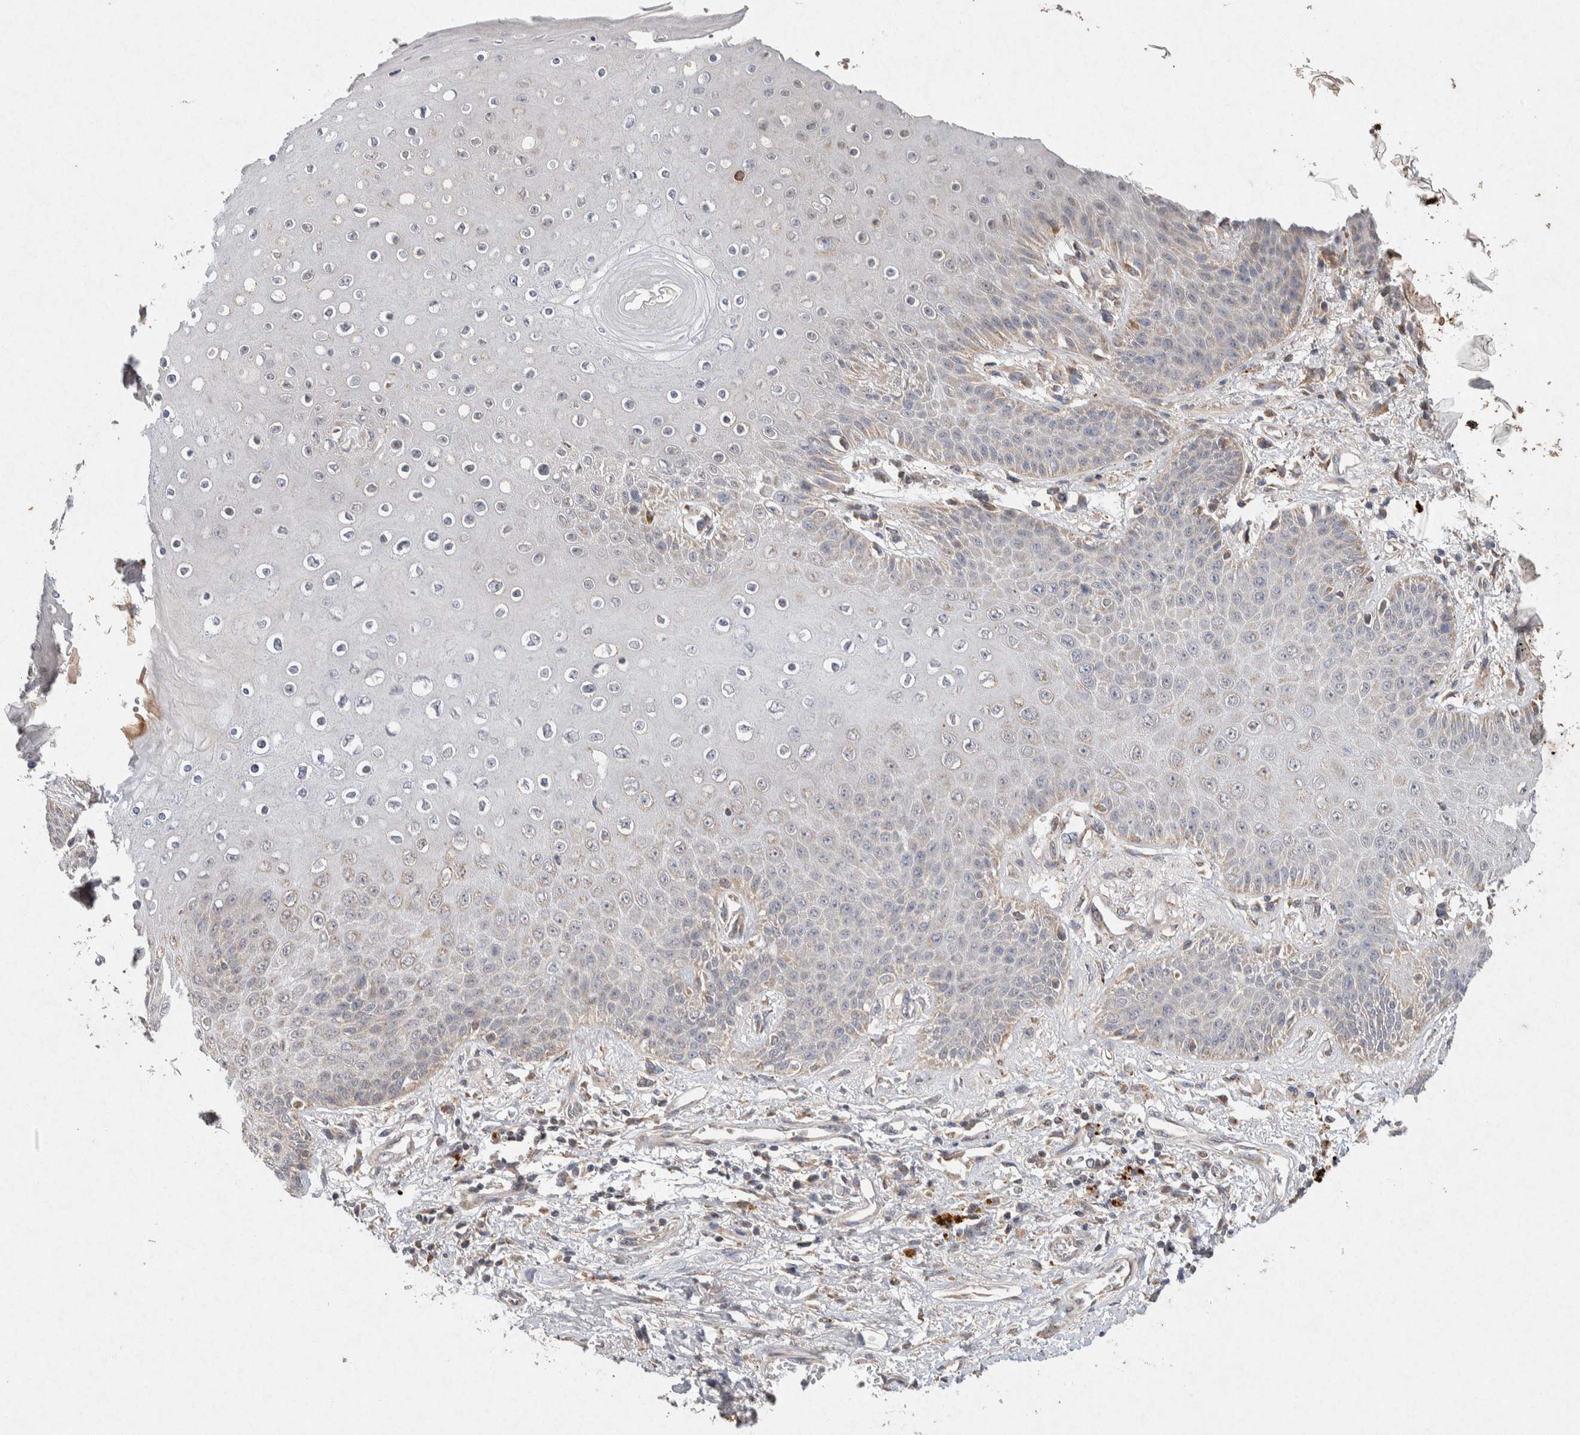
{"staining": {"intensity": "weak", "quantity": "<25%", "location": "cytoplasmic/membranous"}, "tissue": "skin", "cell_type": "Epidermal cells", "image_type": "normal", "snomed": [{"axis": "morphology", "description": "Normal tissue, NOS"}, {"axis": "topography", "description": "Anal"}], "caption": "This is an IHC image of normal skin. There is no staining in epidermal cells.", "gene": "CMTM4", "patient": {"sex": "female", "age": 46}}